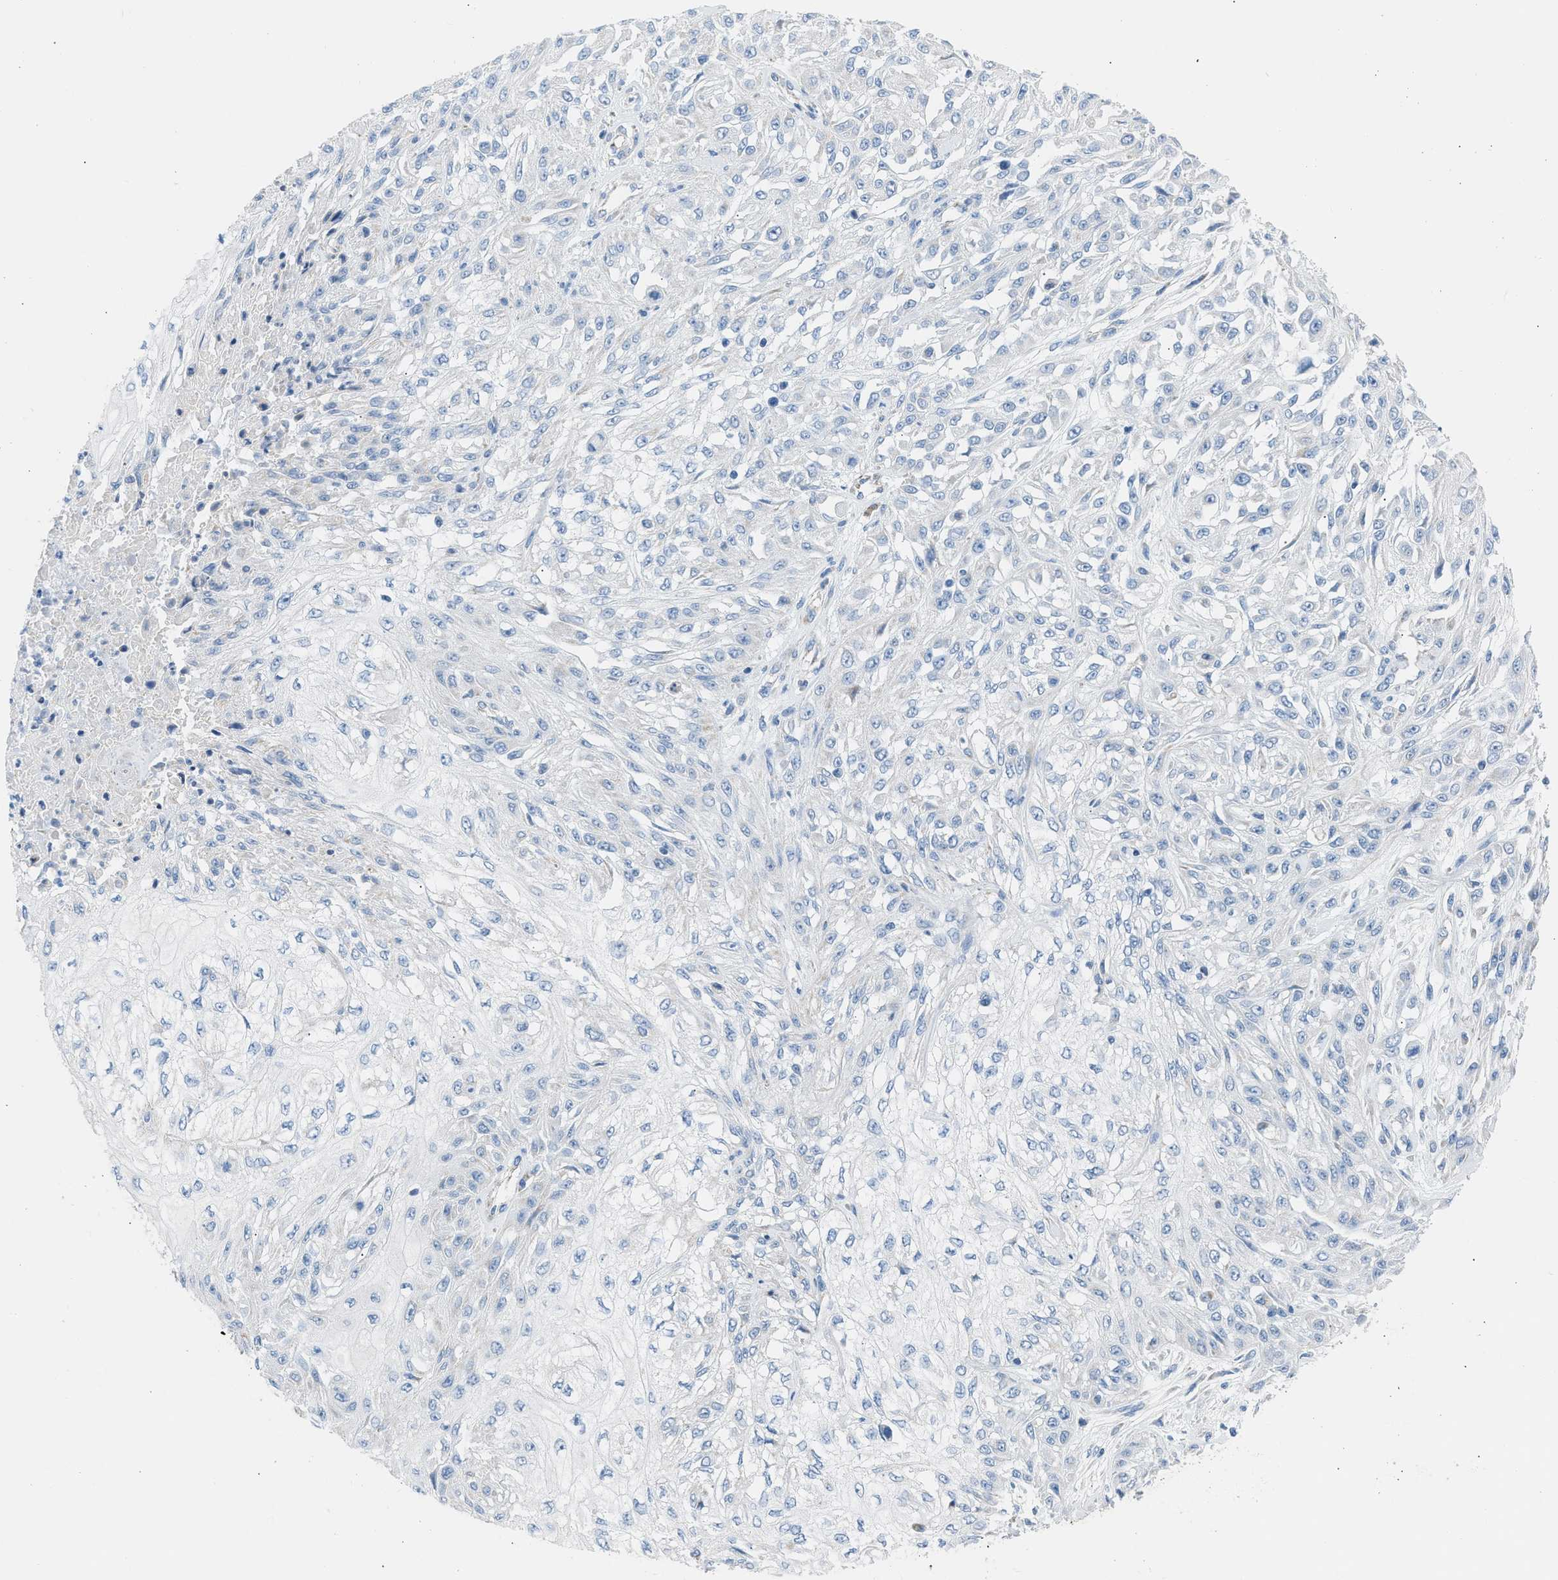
{"staining": {"intensity": "negative", "quantity": "none", "location": "none"}, "tissue": "skin cancer", "cell_type": "Tumor cells", "image_type": "cancer", "snomed": [{"axis": "morphology", "description": "Squamous cell carcinoma, NOS"}, {"axis": "morphology", "description": "Squamous cell carcinoma, metastatic, NOS"}, {"axis": "topography", "description": "Skin"}, {"axis": "topography", "description": "Lymph node"}], "caption": "The micrograph reveals no significant positivity in tumor cells of skin cancer (squamous cell carcinoma).", "gene": "NDUFS8", "patient": {"sex": "male", "age": 75}}